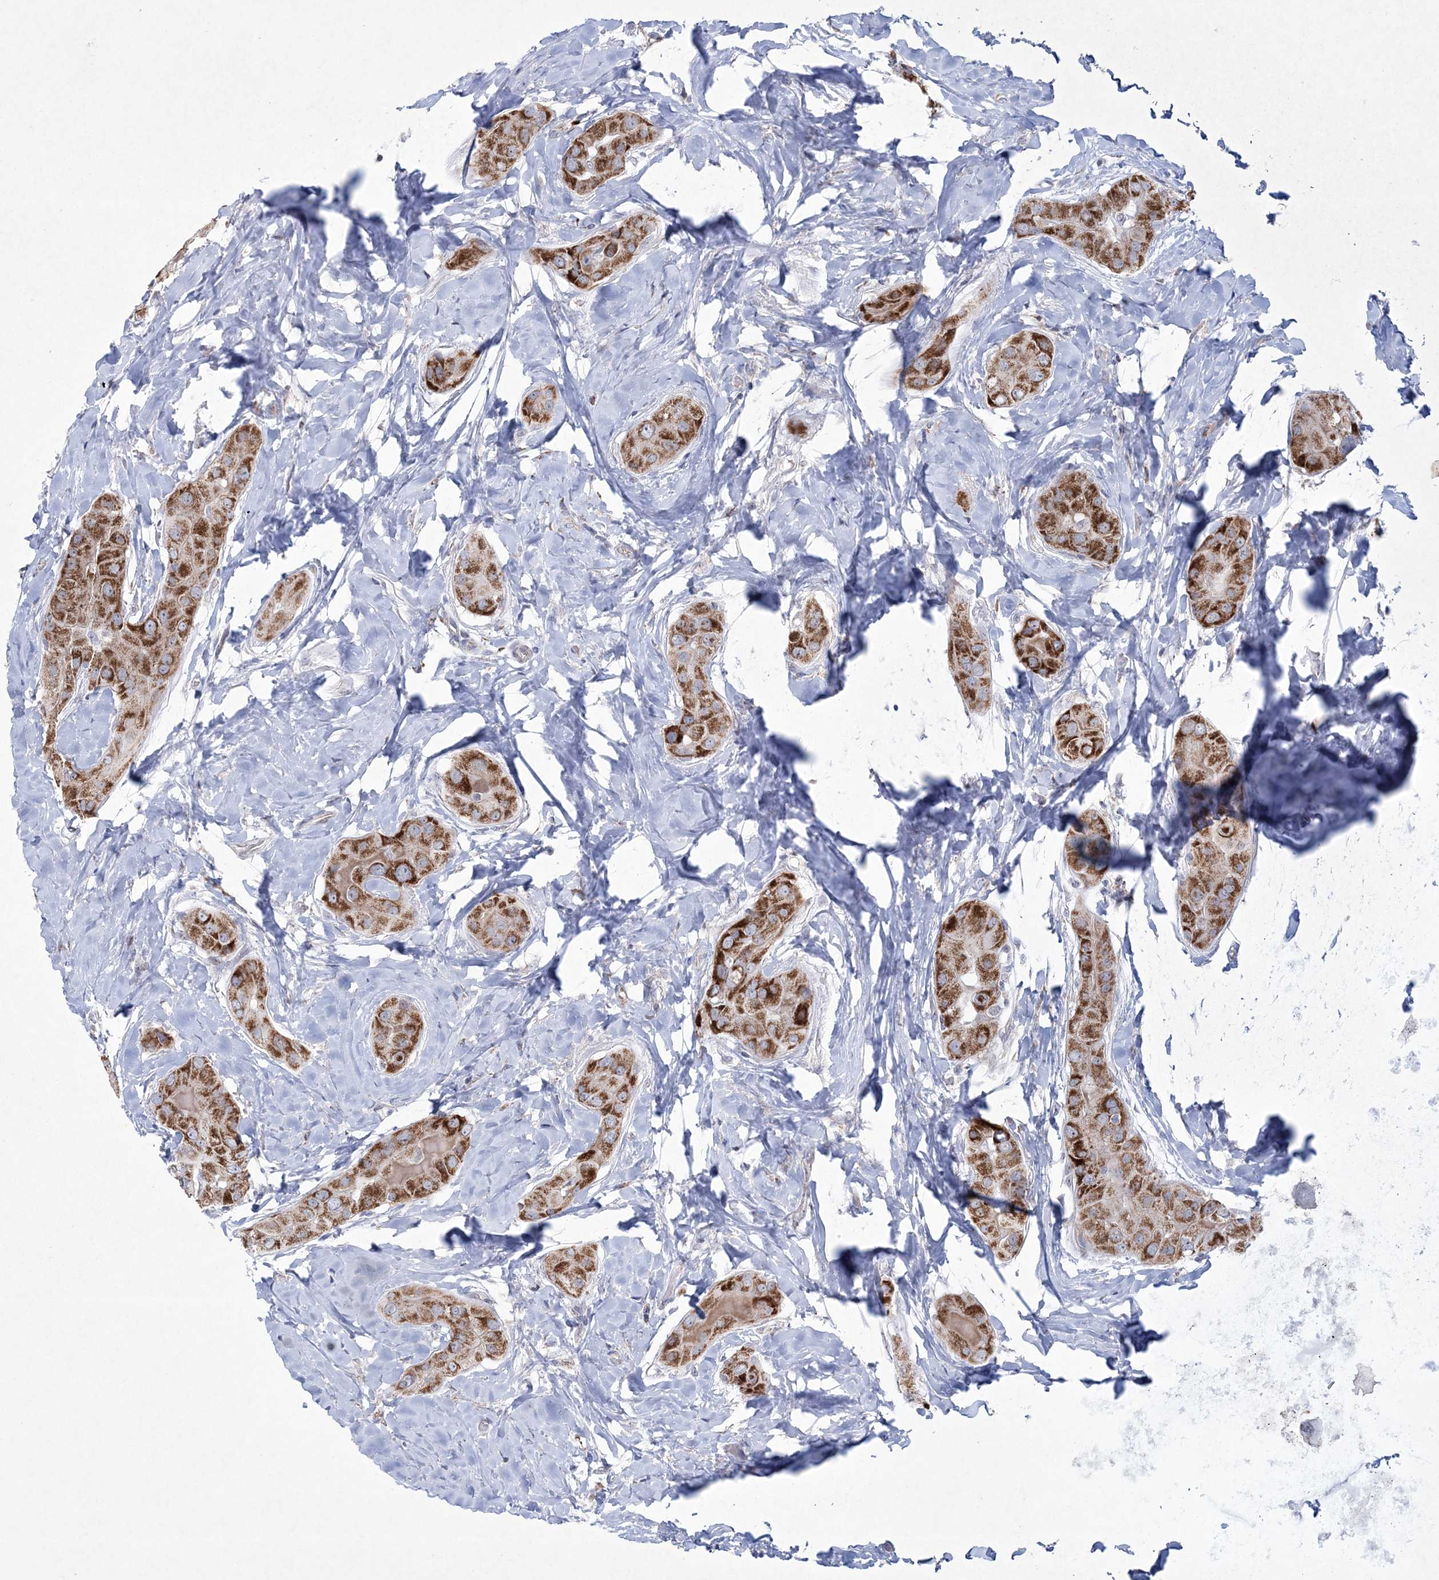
{"staining": {"intensity": "strong", "quantity": ">75%", "location": "cytoplasmic/membranous"}, "tissue": "thyroid cancer", "cell_type": "Tumor cells", "image_type": "cancer", "snomed": [{"axis": "morphology", "description": "Papillary adenocarcinoma, NOS"}, {"axis": "topography", "description": "Thyroid gland"}], "caption": "Thyroid cancer (papillary adenocarcinoma) was stained to show a protein in brown. There is high levels of strong cytoplasmic/membranous expression in about >75% of tumor cells.", "gene": "CES4A", "patient": {"sex": "male", "age": 33}}